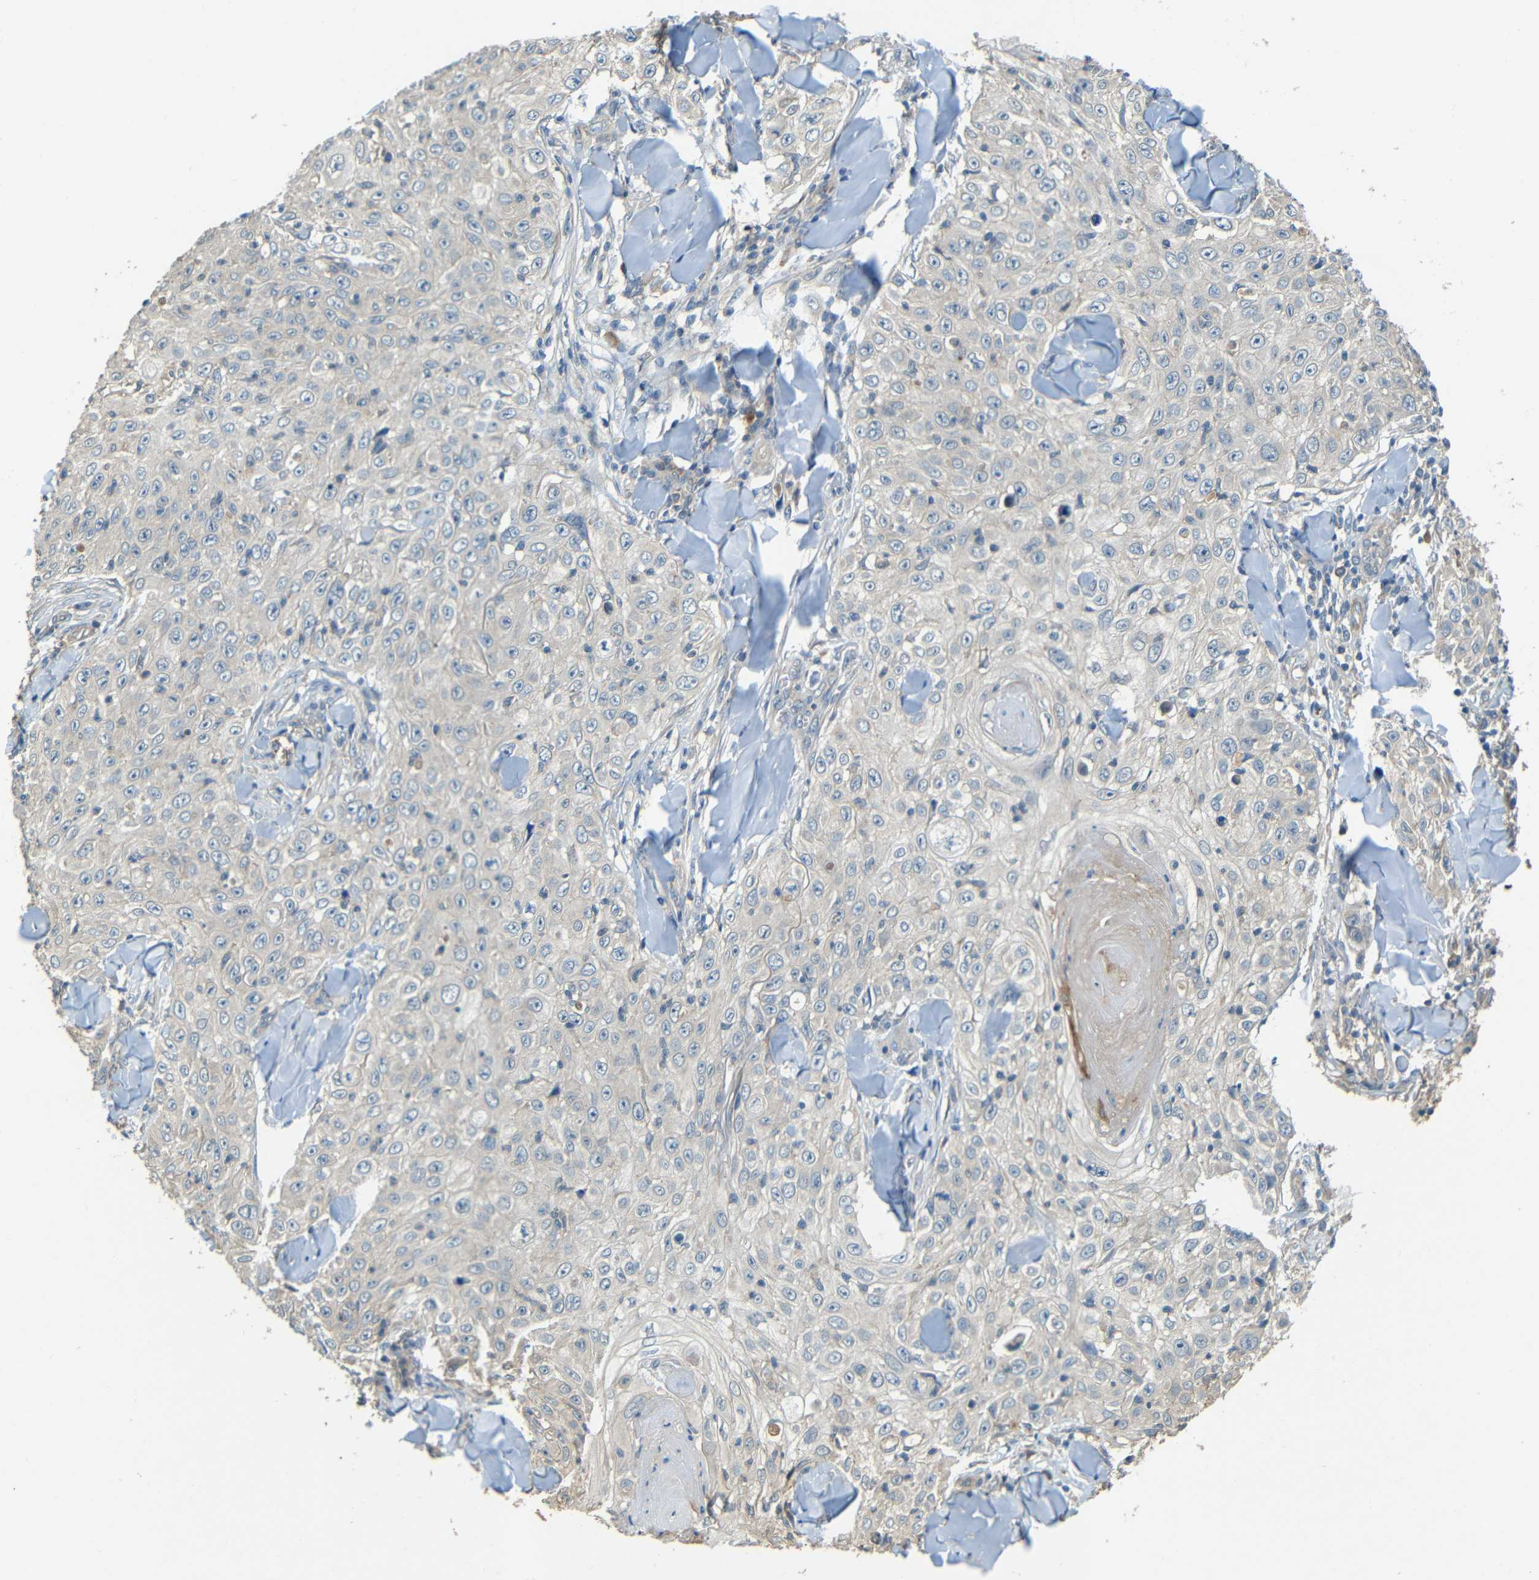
{"staining": {"intensity": "negative", "quantity": "none", "location": "none"}, "tissue": "skin cancer", "cell_type": "Tumor cells", "image_type": "cancer", "snomed": [{"axis": "morphology", "description": "Squamous cell carcinoma, NOS"}, {"axis": "topography", "description": "Skin"}], "caption": "A micrograph of human skin cancer is negative for staining in tumor cells.", "gene": "FNDC3A", "patient": {"sex": "male", "age": 86}}